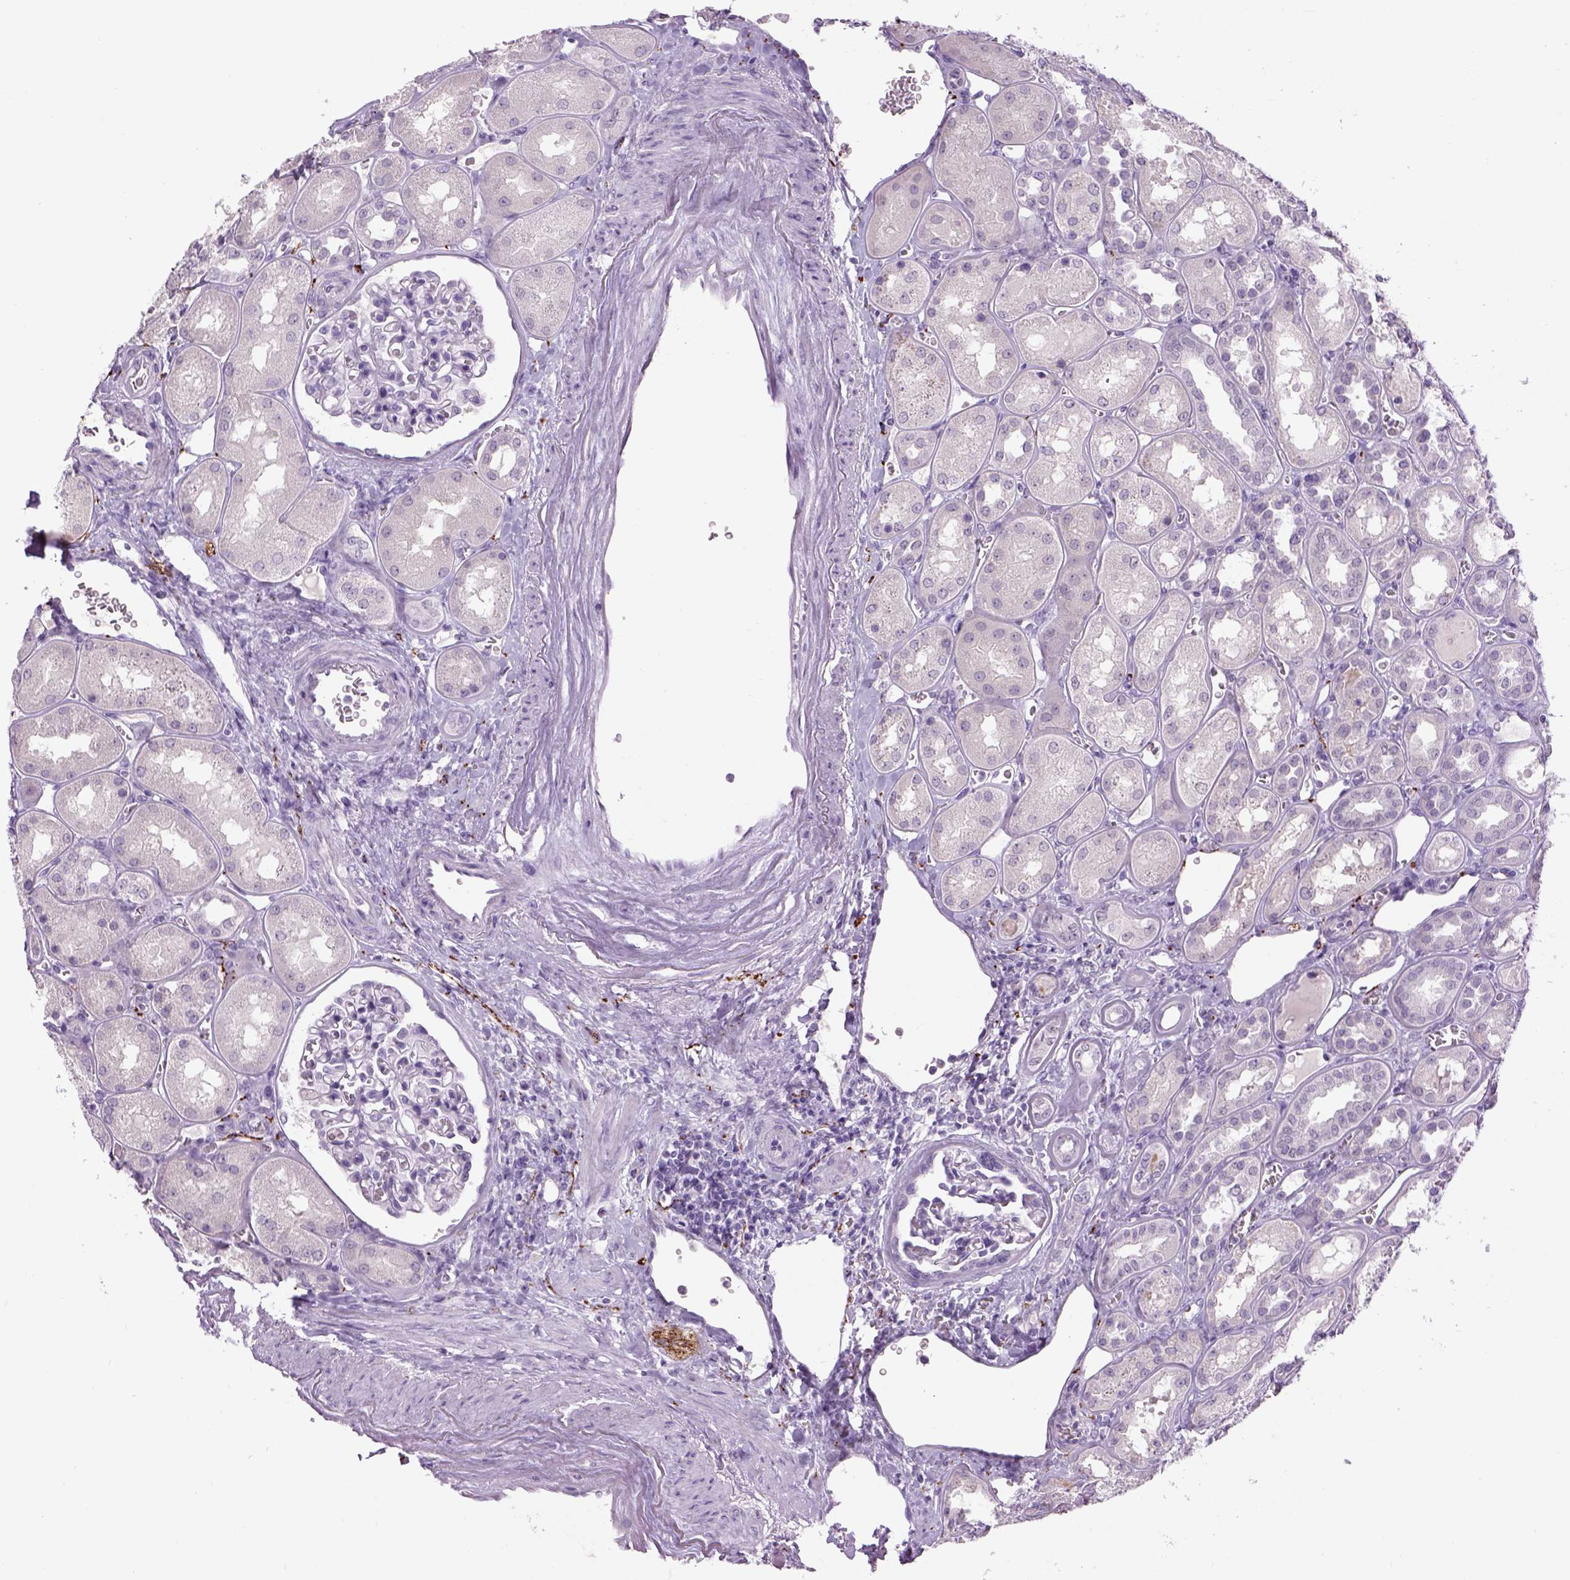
{"staining": {"intensity": "negative", "quantity": "none", "location": "none"}, "tissue": "kidney", "cell_type": "Cells in glomeruli", "image_type": "normal", "snomed": [{"axis": "morphology", "description": "Normal tissue, NOS"}, {"axis": "topography", "description": "Kidney"}], "caption": "Immunohistochemistry (IHC) image of benign kidney: kidney stained with DAB reveals no significant protein staining in cells in glomeruli. The staining was performed using DAB (3,3'-diaminobenzidine) to visualize the protein expression in brown, while the nuclei were stained in blue with hematoxylin (Magnification: 20x).", "gene": "DBH", "patient": {"sex": "male", "age": 73}}